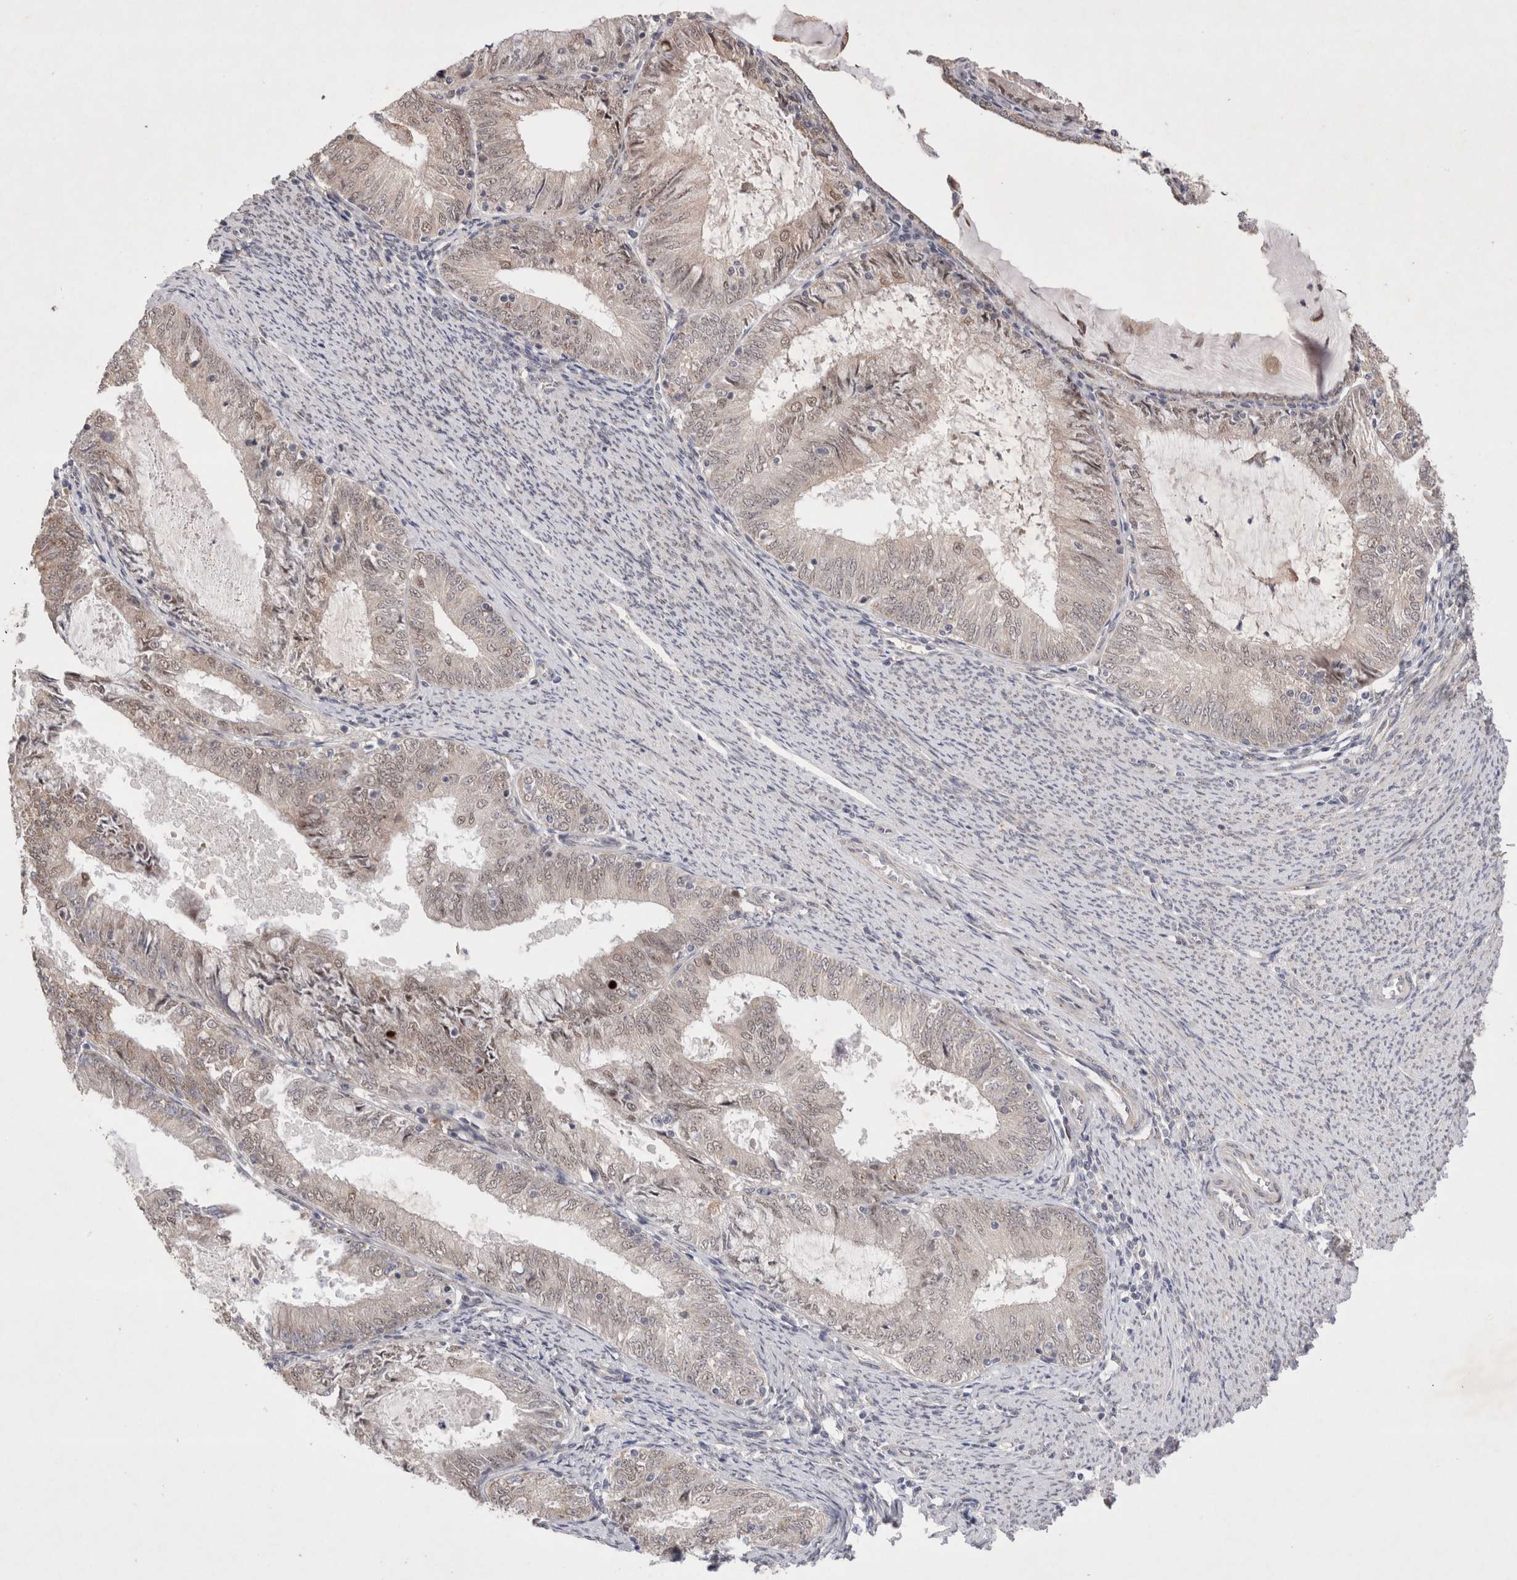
{"staining": {"intensity": "weak", "quantity": "25%-75%", "location": "cytoplasmic/membranous,nuclear"}, "tissue": "endometrial cancer", "cell_type": "Tumor cells", "image_type": "cancer", "snomed": [{"axis": "morphology", "description": "Adenocarcinoma, NOS"}, {"axis": "topography", "description": "Endometrium"}], "caption": "Protein staining exhibits weak cytoplasmic/membranous and nuclear staining in approximately 25%-75% of tumor cells in endometrial cancer (adenocarcinoma).", "gene": "GIMAP6", "patient": {"sex": "female", "age": 57}}